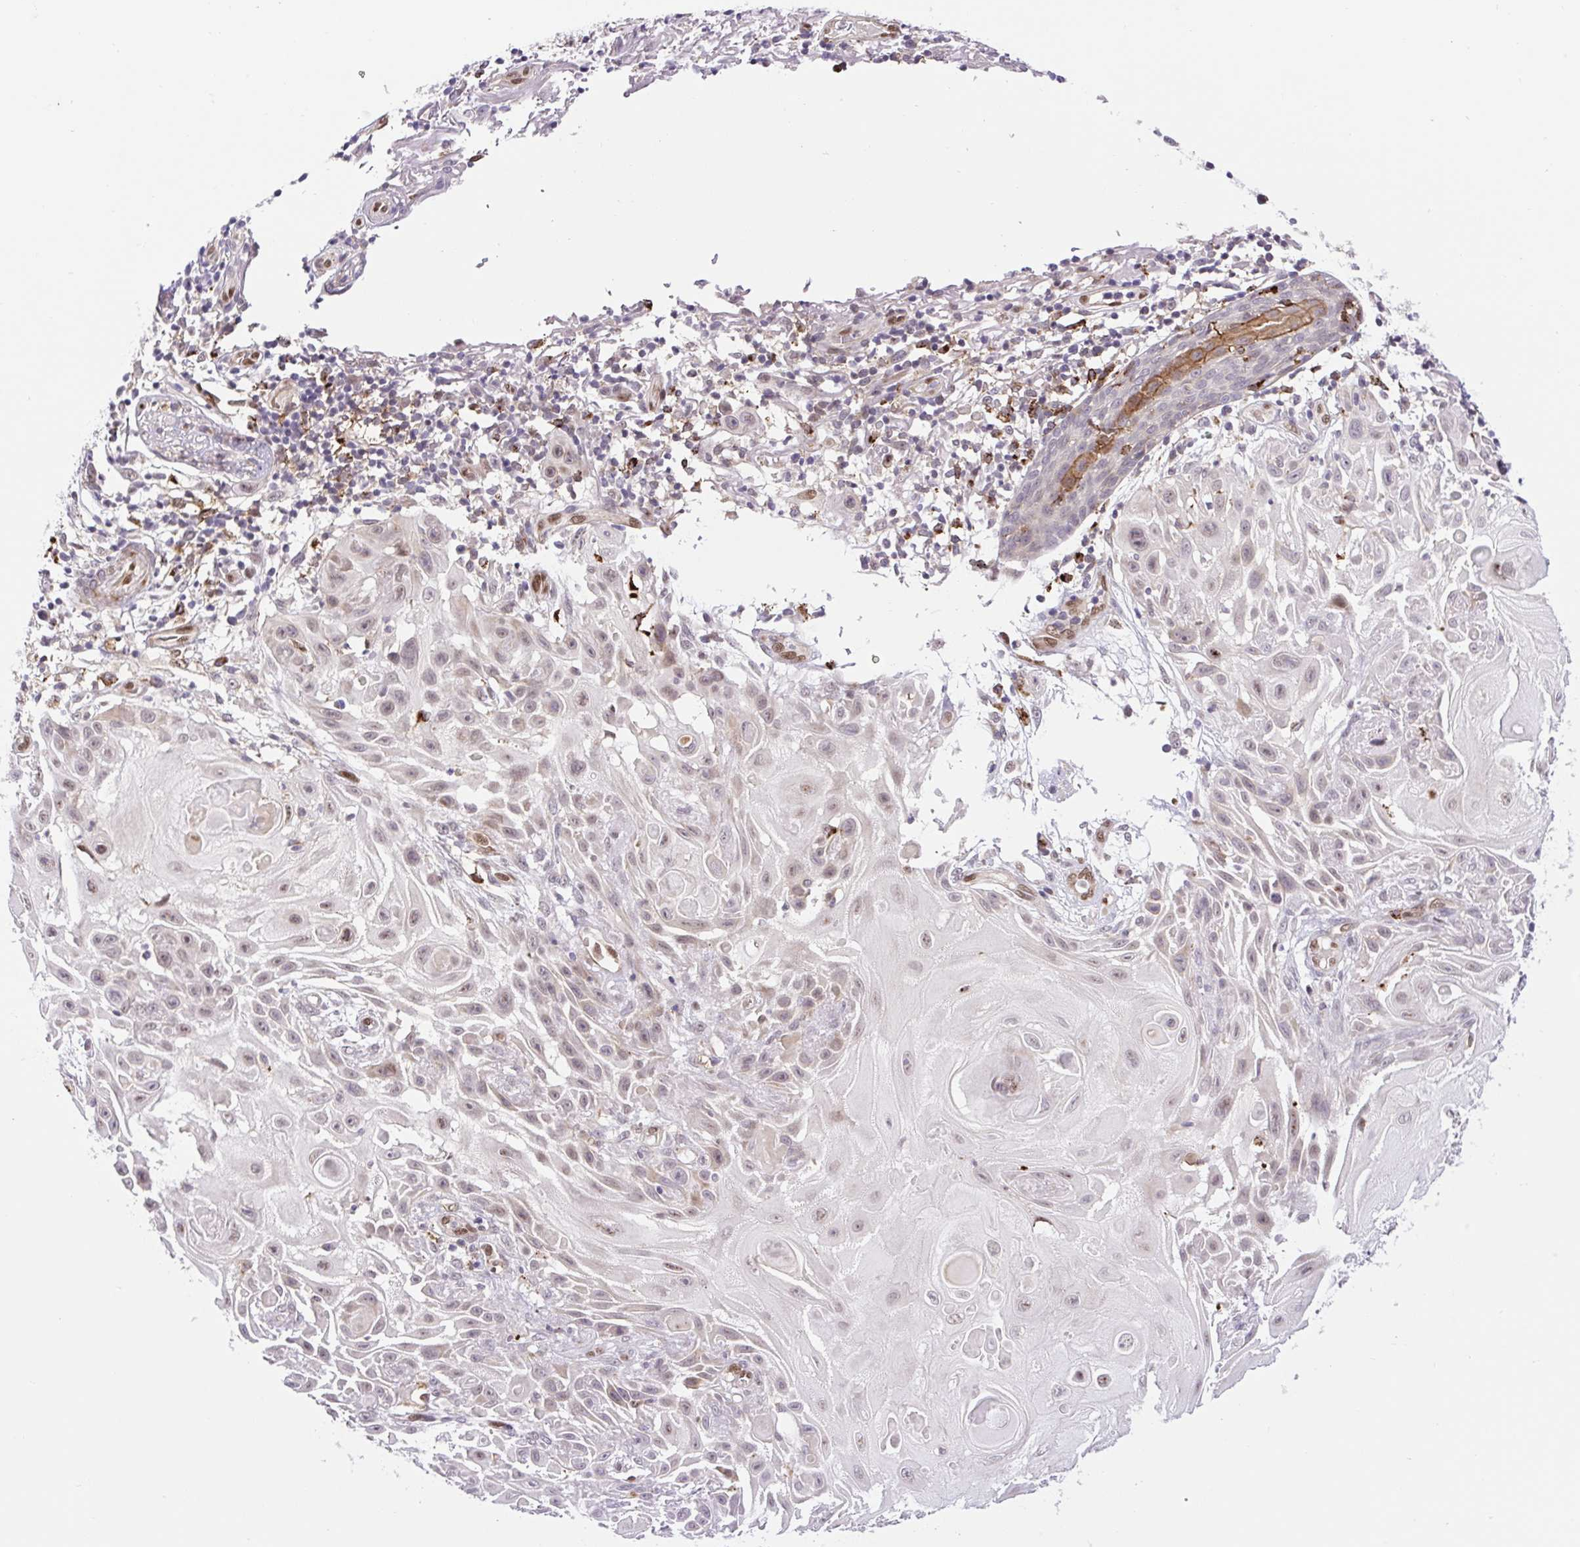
{"staining": {"intensity": "weak", "quantity": "<25%", "location": "nuclear"}, "tissue": "skin cancer", "cell_type": "Tumor cells", "image_type": "cancer", "snomed": [{"axis": "morphology", "description": "Squamous cell carcinoma, NOS"}, {"axis": "topography", "description": "Skin"}], "caption": "IHC histopathology image of skin cancer (squamous cell carcinoma) stained for a protein (brown), which demonstrates no expression in tumor cells. The staining was performed using DAB to visualize the protein expression in brown, while the nuclei were stained in blue with hematoxylin (Magnification: 20x).", "gene": "ERG", "patient": {"sex": "female", "age": 91}}